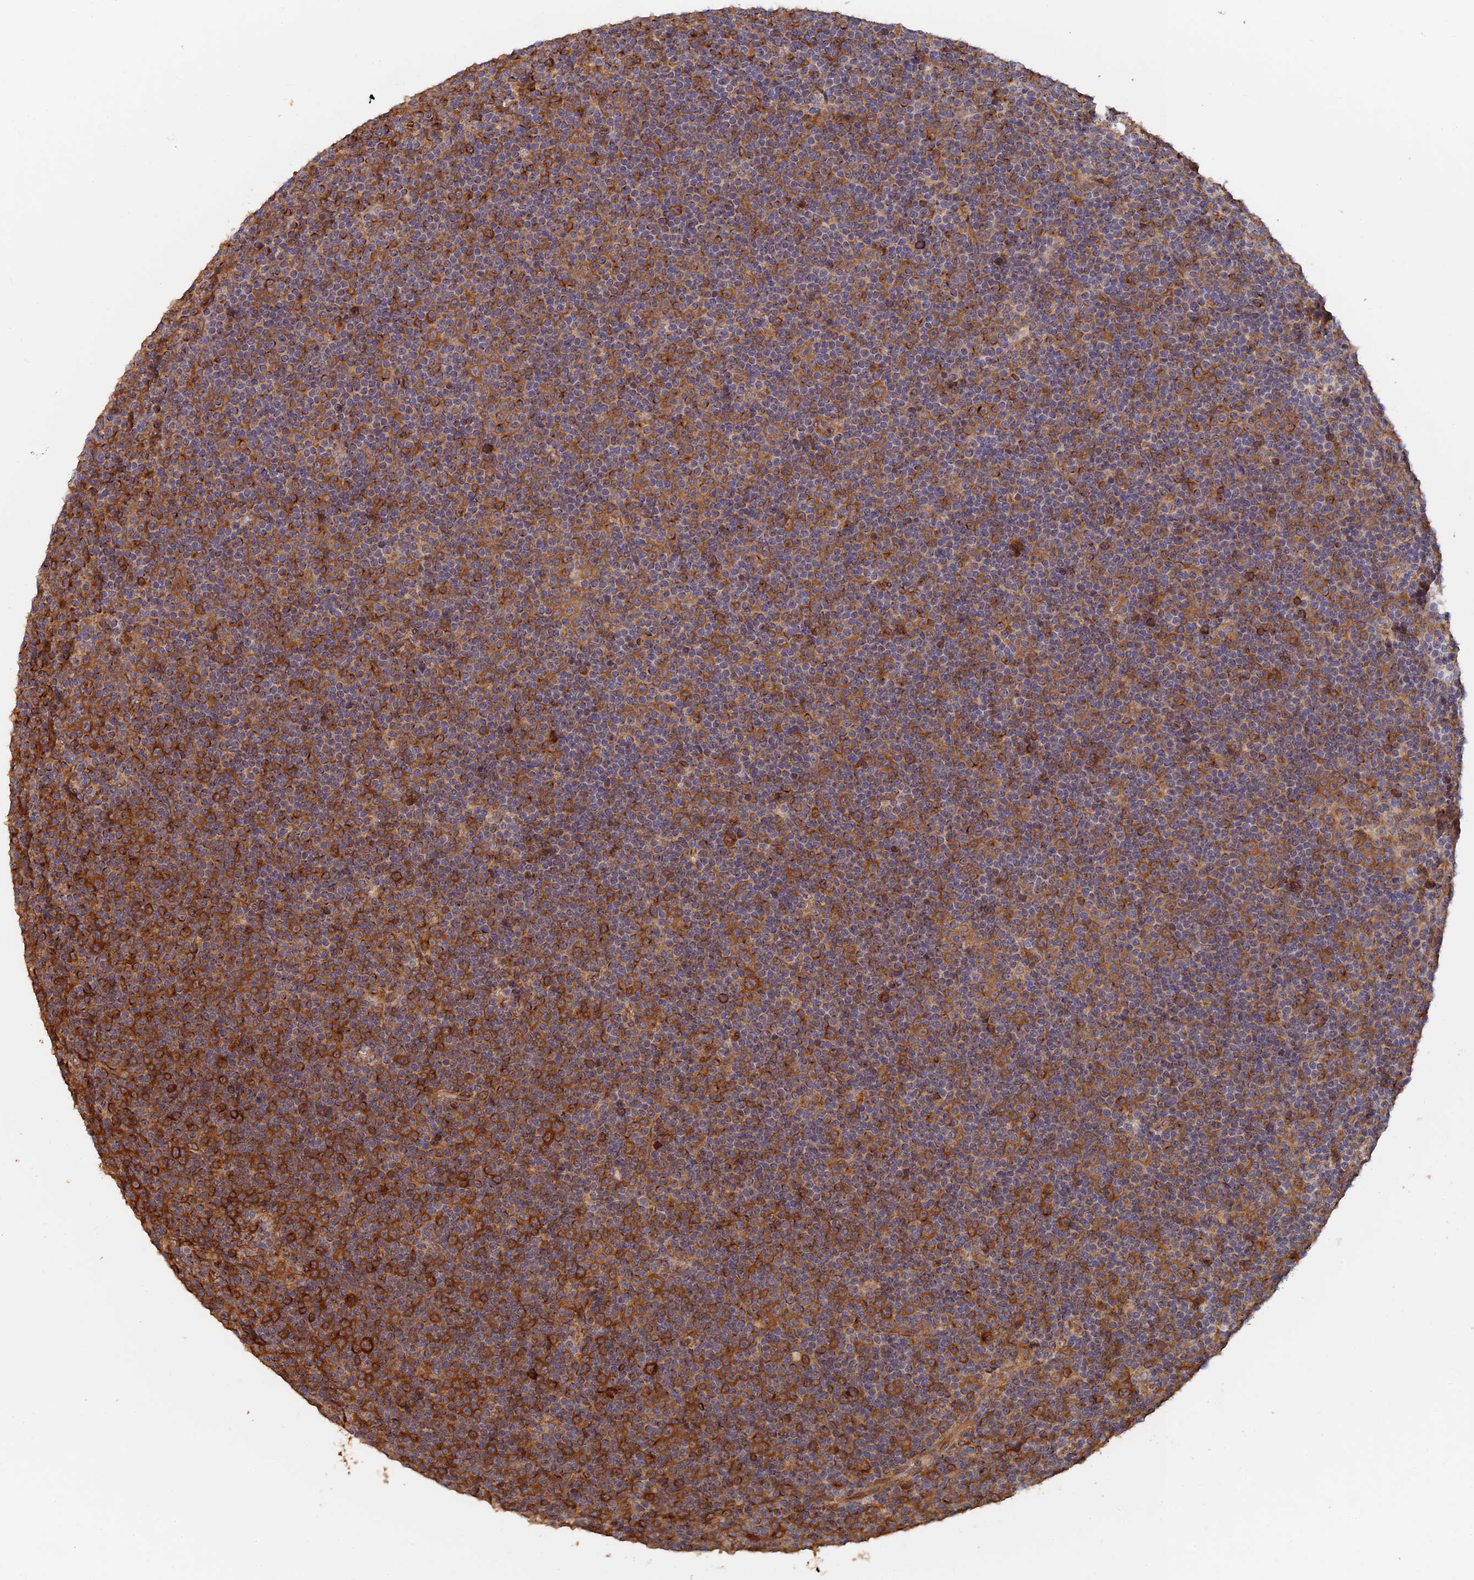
{"staining": {"intensity": "strong", "quantity": "25%-75%", "location": "cytoplasmic/membranous"}, "tissue": "lymphoma", "cell_type": "Tumor cells", "image_type": "cancer", "snomed": [{"axis": "morphology", "description": "Malignant lymphoma, non-Hodgkin's type, Low grade"}, {"axis": "topography", "description": "Lymph node"}], "caption": "Human lymphoma stained with a protein marker reveals strong staining in tumor cells.", "gene": "WBP11", "patient": {"sex": "female", "age": 67}}